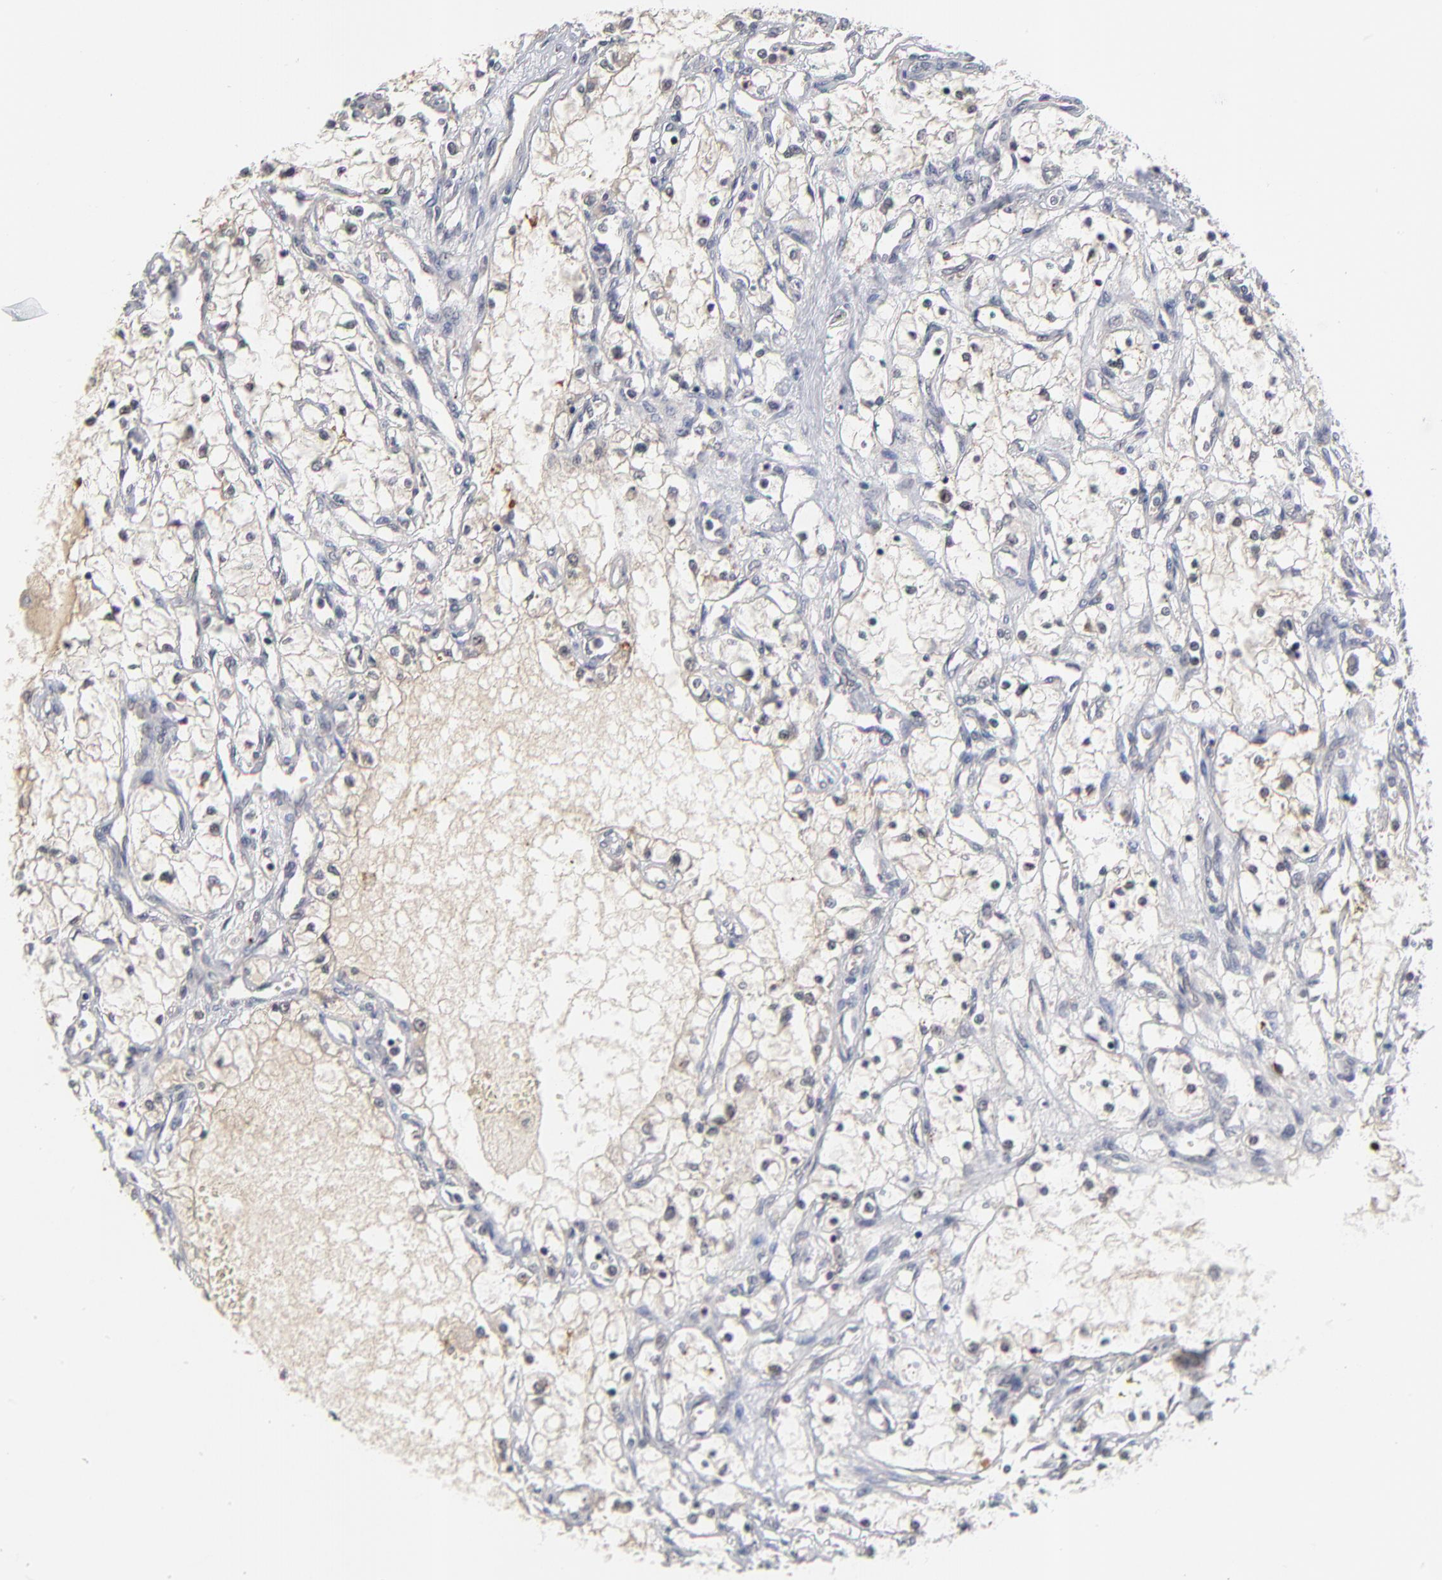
{"staining": {"intensity": "negative", "quantity": "none", "location": "none"}, "tissue": "renal cancer", "cell_type": "Tumor cells", "image_type": "cancer", "snomed": [{"axis": "morphology", "description": "Adenocarcinoma, NOS"}, {"axis": "topography", "description": "Kidney"}], "caption": "The photomicrograph displays no staining of tumor cells in adenocarcinoma (renal).", "gene": "WSB1", "patient": {"sex": "male", "age": 61}}